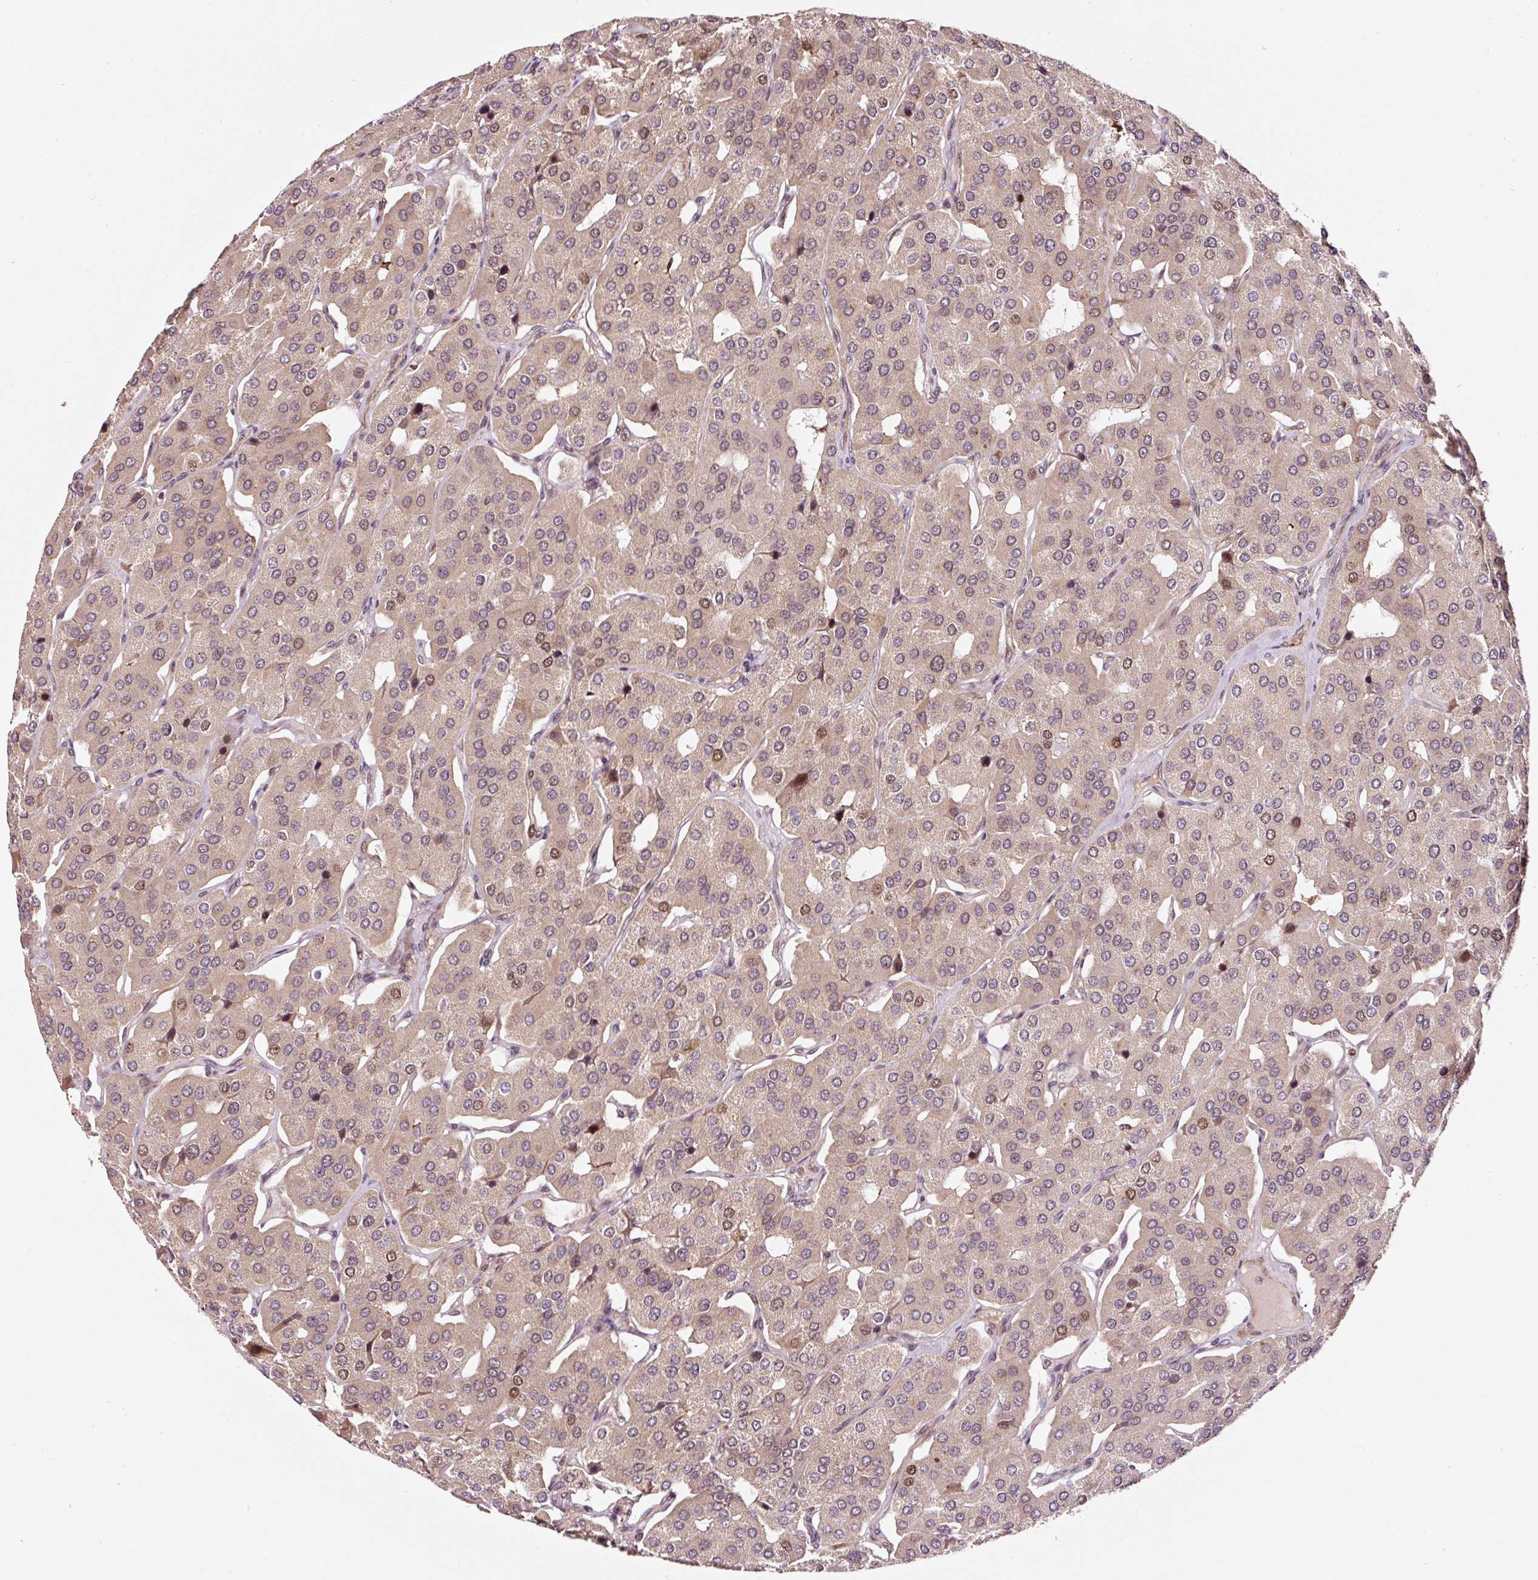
{"staining": {"intensity": "moderate", "quantity": "<25%", "location": "nuclear"}, "tissue": "parathyroid gland", "cell_type": "Glandular cells", "image_type": "normal", "snomed": [{"axis": "morphology", "description": "Normal tissue, NOS"}, {"axis": "morphology", "description": "Adenoma, NOS"}, {"axis": "topography", "description": "Parathyroid gland"}], "caption": "Brown immunohistochemical staining in benign parathyroid gland displays moderate nuclear staining in about <25% of glandular cells. The protein of interest is shown in brown color, while the nuclei are stained blue.", "gene": "RFC4", "patient": {"sex": "female", "age": 86}}